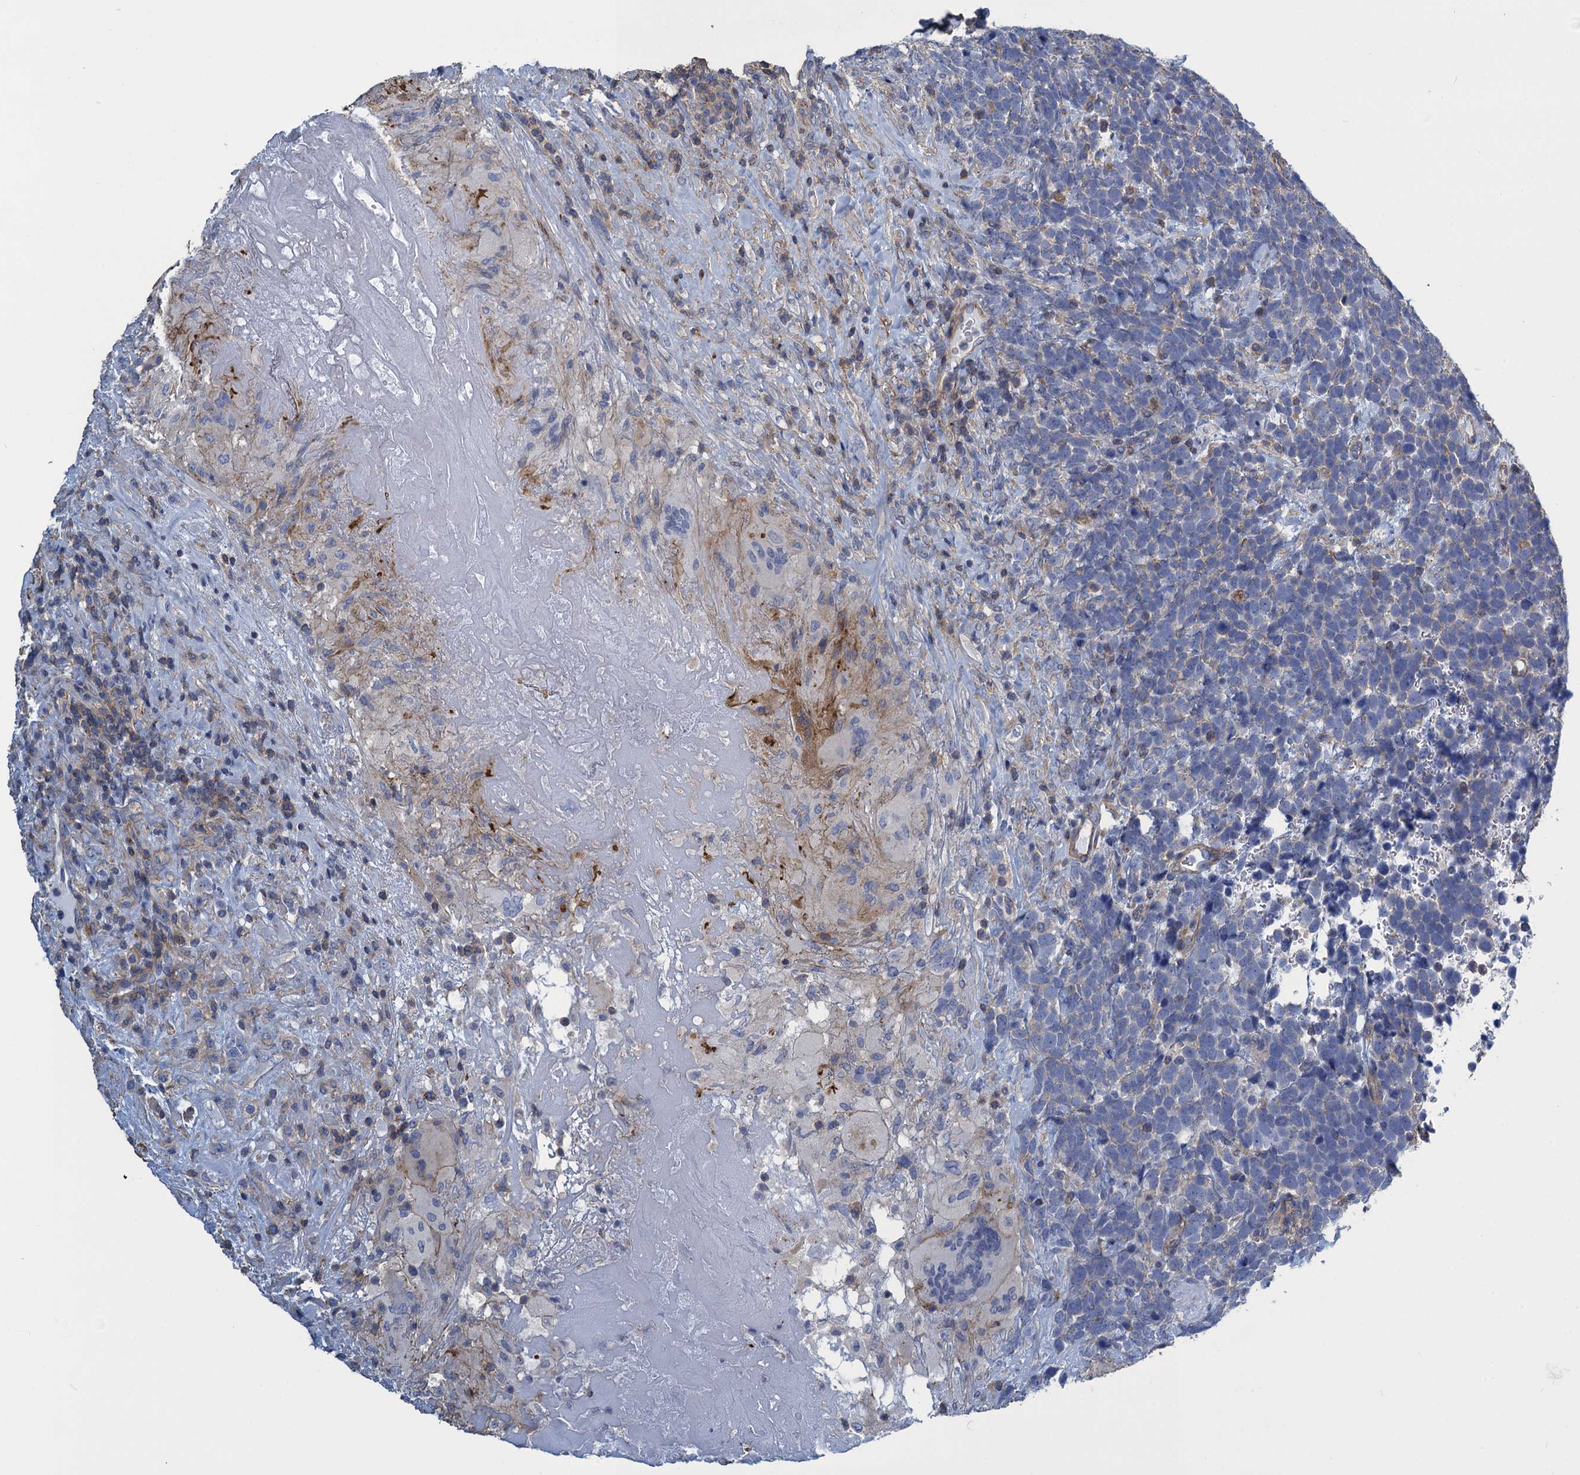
{"staining": {"intensity": "negative", "quantity": "none", "location": "none"}, "tissue": "urothelial cancer", "cell_type": "Tumor cells", "image_type": "cancer", "snomed": [{"axis": "morphology", "description": "Urothelial carcinoma, High grade"}, {"axis": "topography", "description": "Urinary bladder"}], "caption": "Tumor cells are negative for brown protein staining in high-grade urothelial carcinoma.", "gene": "PROSER2", "patient": {"sex": "female", "age": 82}}